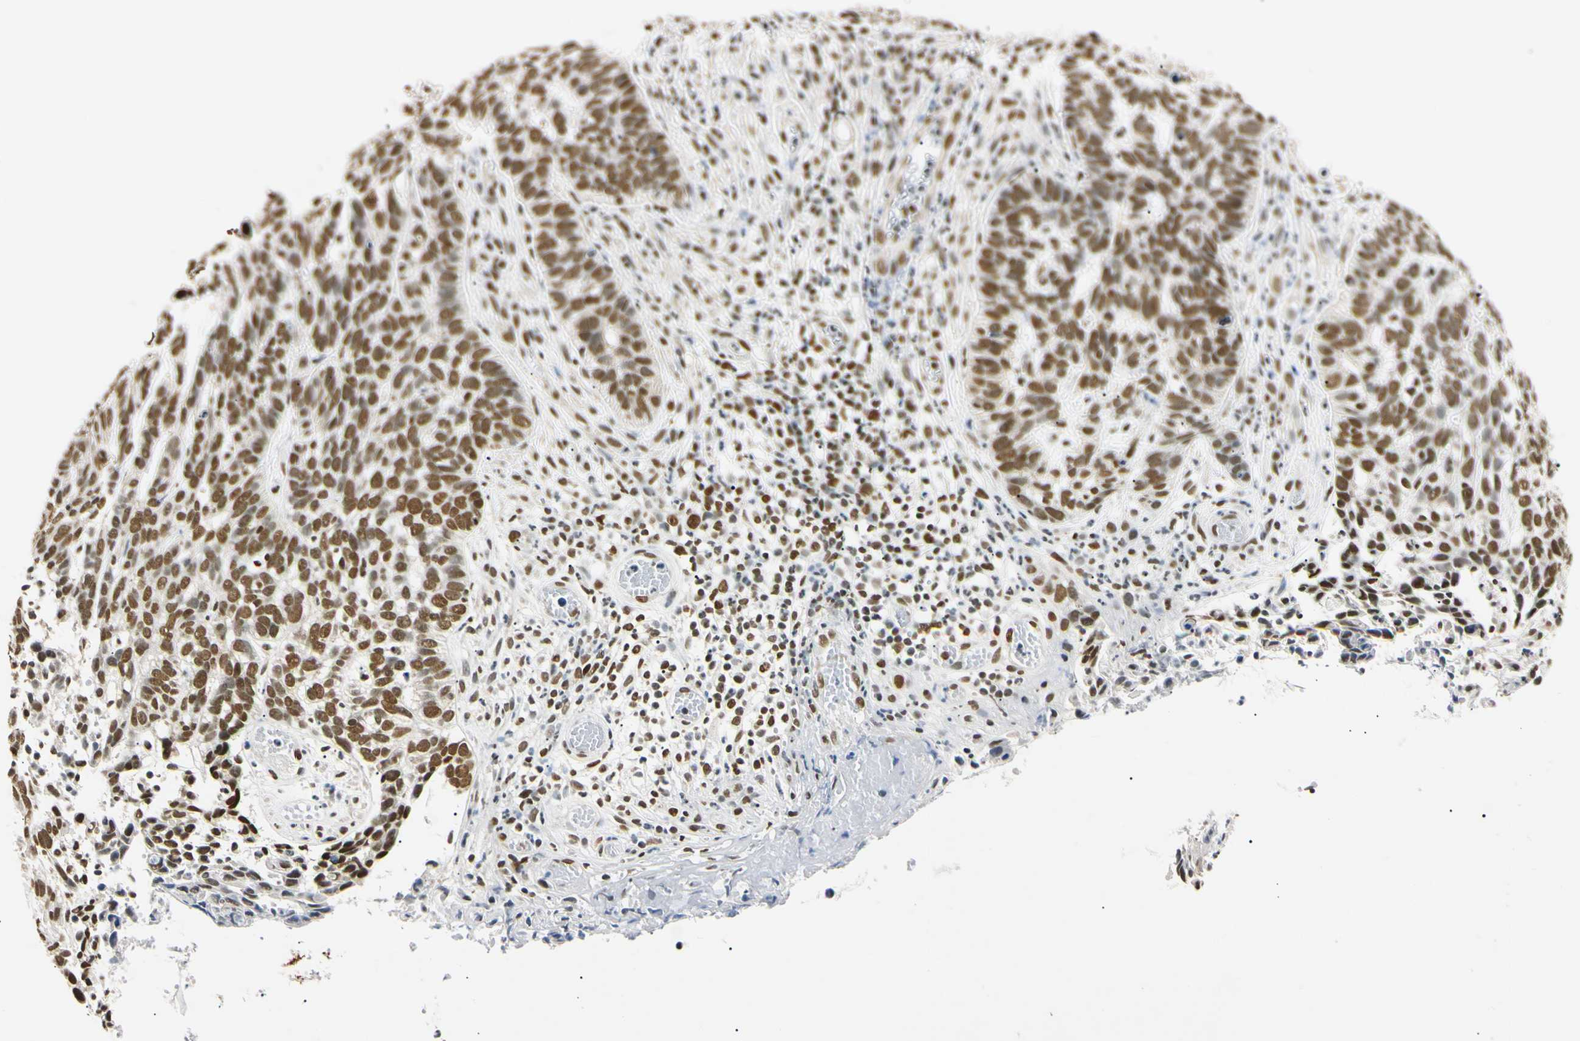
{"staining": {"intensity": "strong", "quantity": ">75%", "location": "nuclear"}, "tissue": "skin cancer", "cell_type": "Tumor cells", "image_type": "cancer", "snomed": [{"axis": "morphology", "description": "Basal cell carcinoma"}, {"axis": "topography", "description": "Skin"}], "caption": "Human skin basal cell carcinoma stained with a brown dye shows strong nuclear positive expression in about >75% of tumor cells.", "gene": "SMARCA5", "patient": {"sex": "male", "age": 87}}